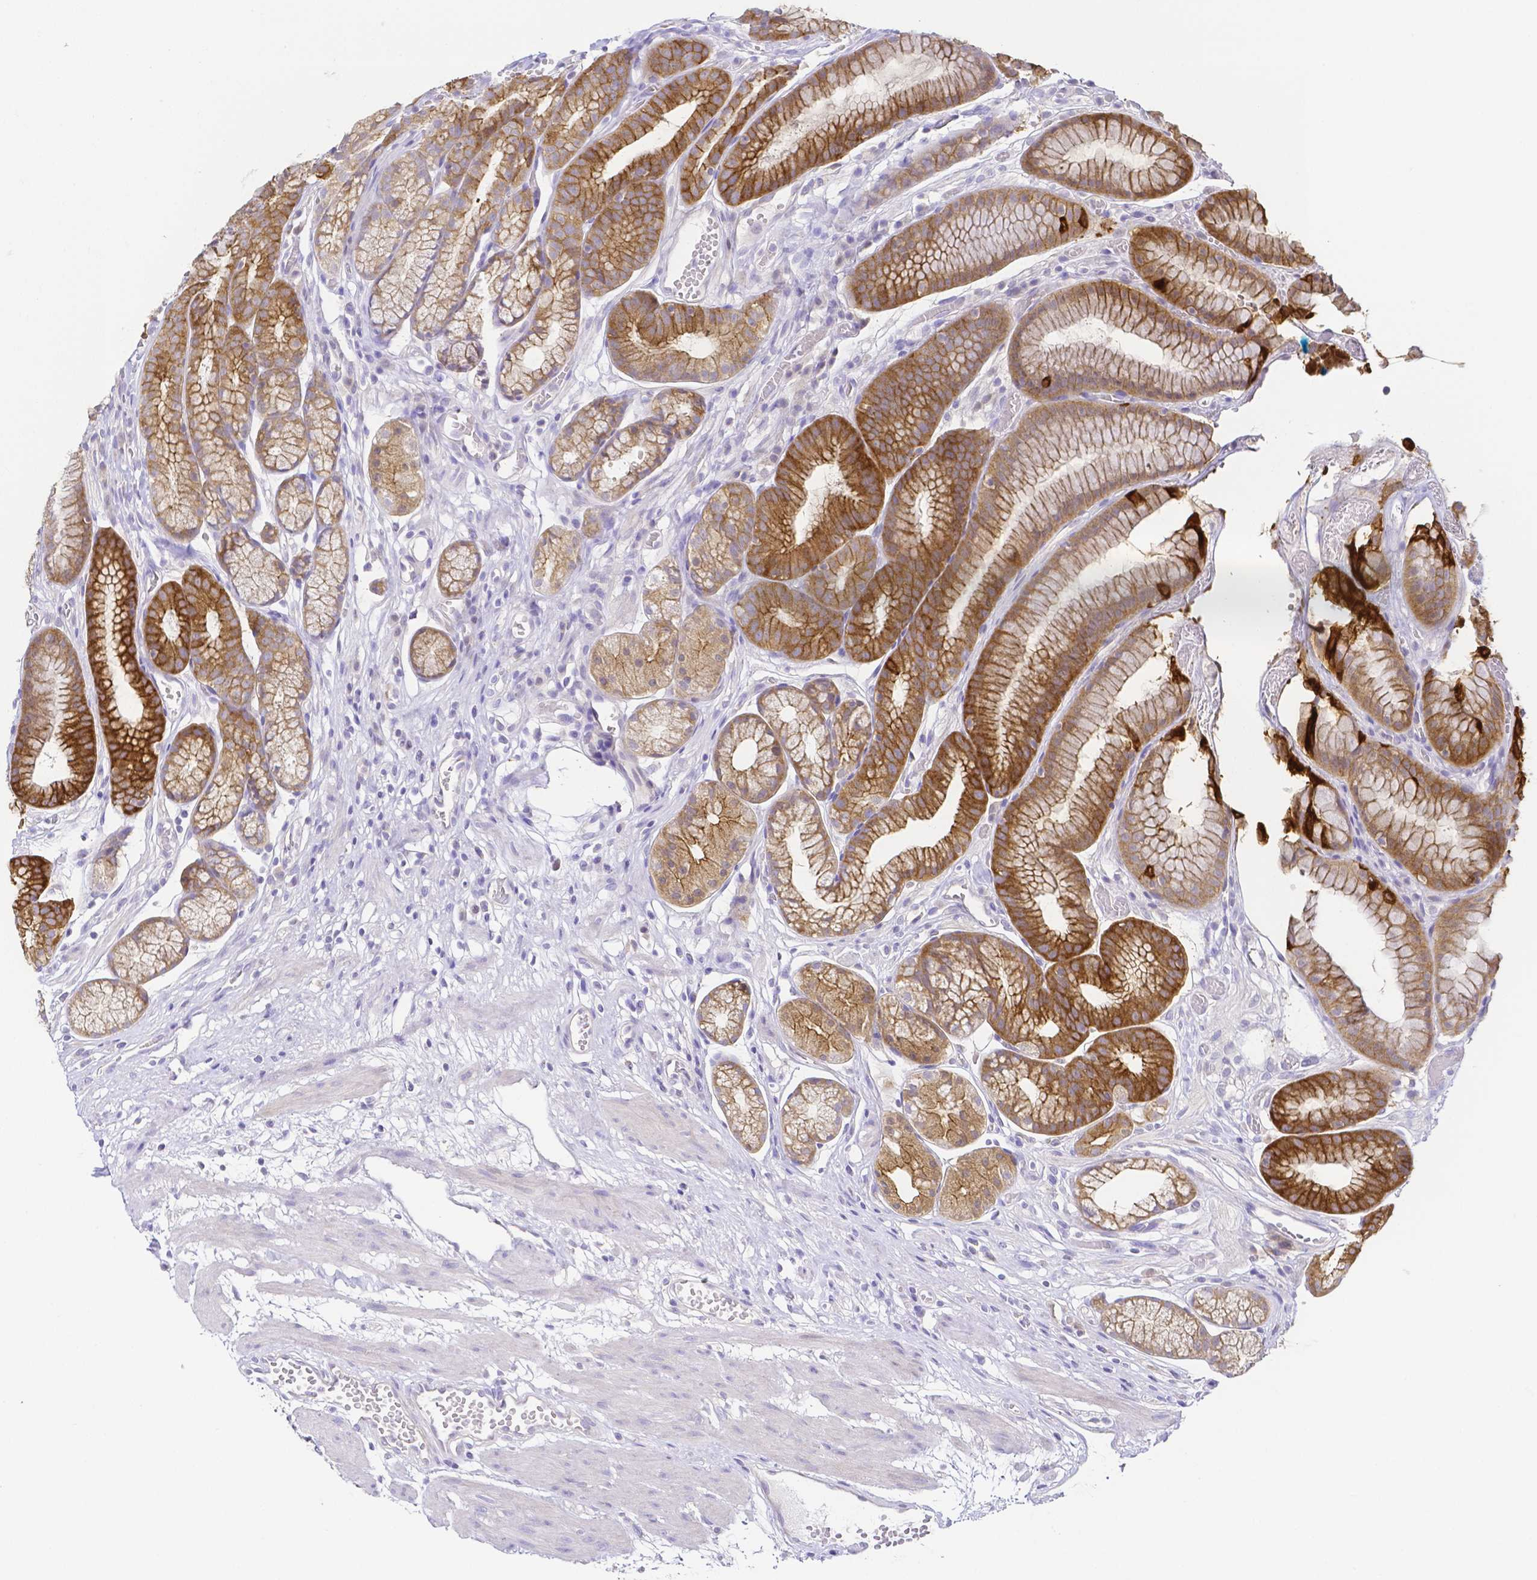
{"staining": {"intensity": "moderate", "quantity": ">75%", "location": "cytoplasmic/membranous"}, "tissue": "stomach", "cell_type": "Glandular cells", "image_type": "normal", "snomed": [{"axis": "morphology", "description": "Normal tissue, NOS"}, {"axis": "topography", "description": "Smooth muscle"}, {"axis": "topography", "description": "Stomach"}], "caption": "Protein expression by immunohistochemistry displays moderate cytoplasmic/membranous staining in approximately >75% of glandular cells in benign stomach.", "gene": "PKP3", "patient": {"sex": "male", "age": 70}}